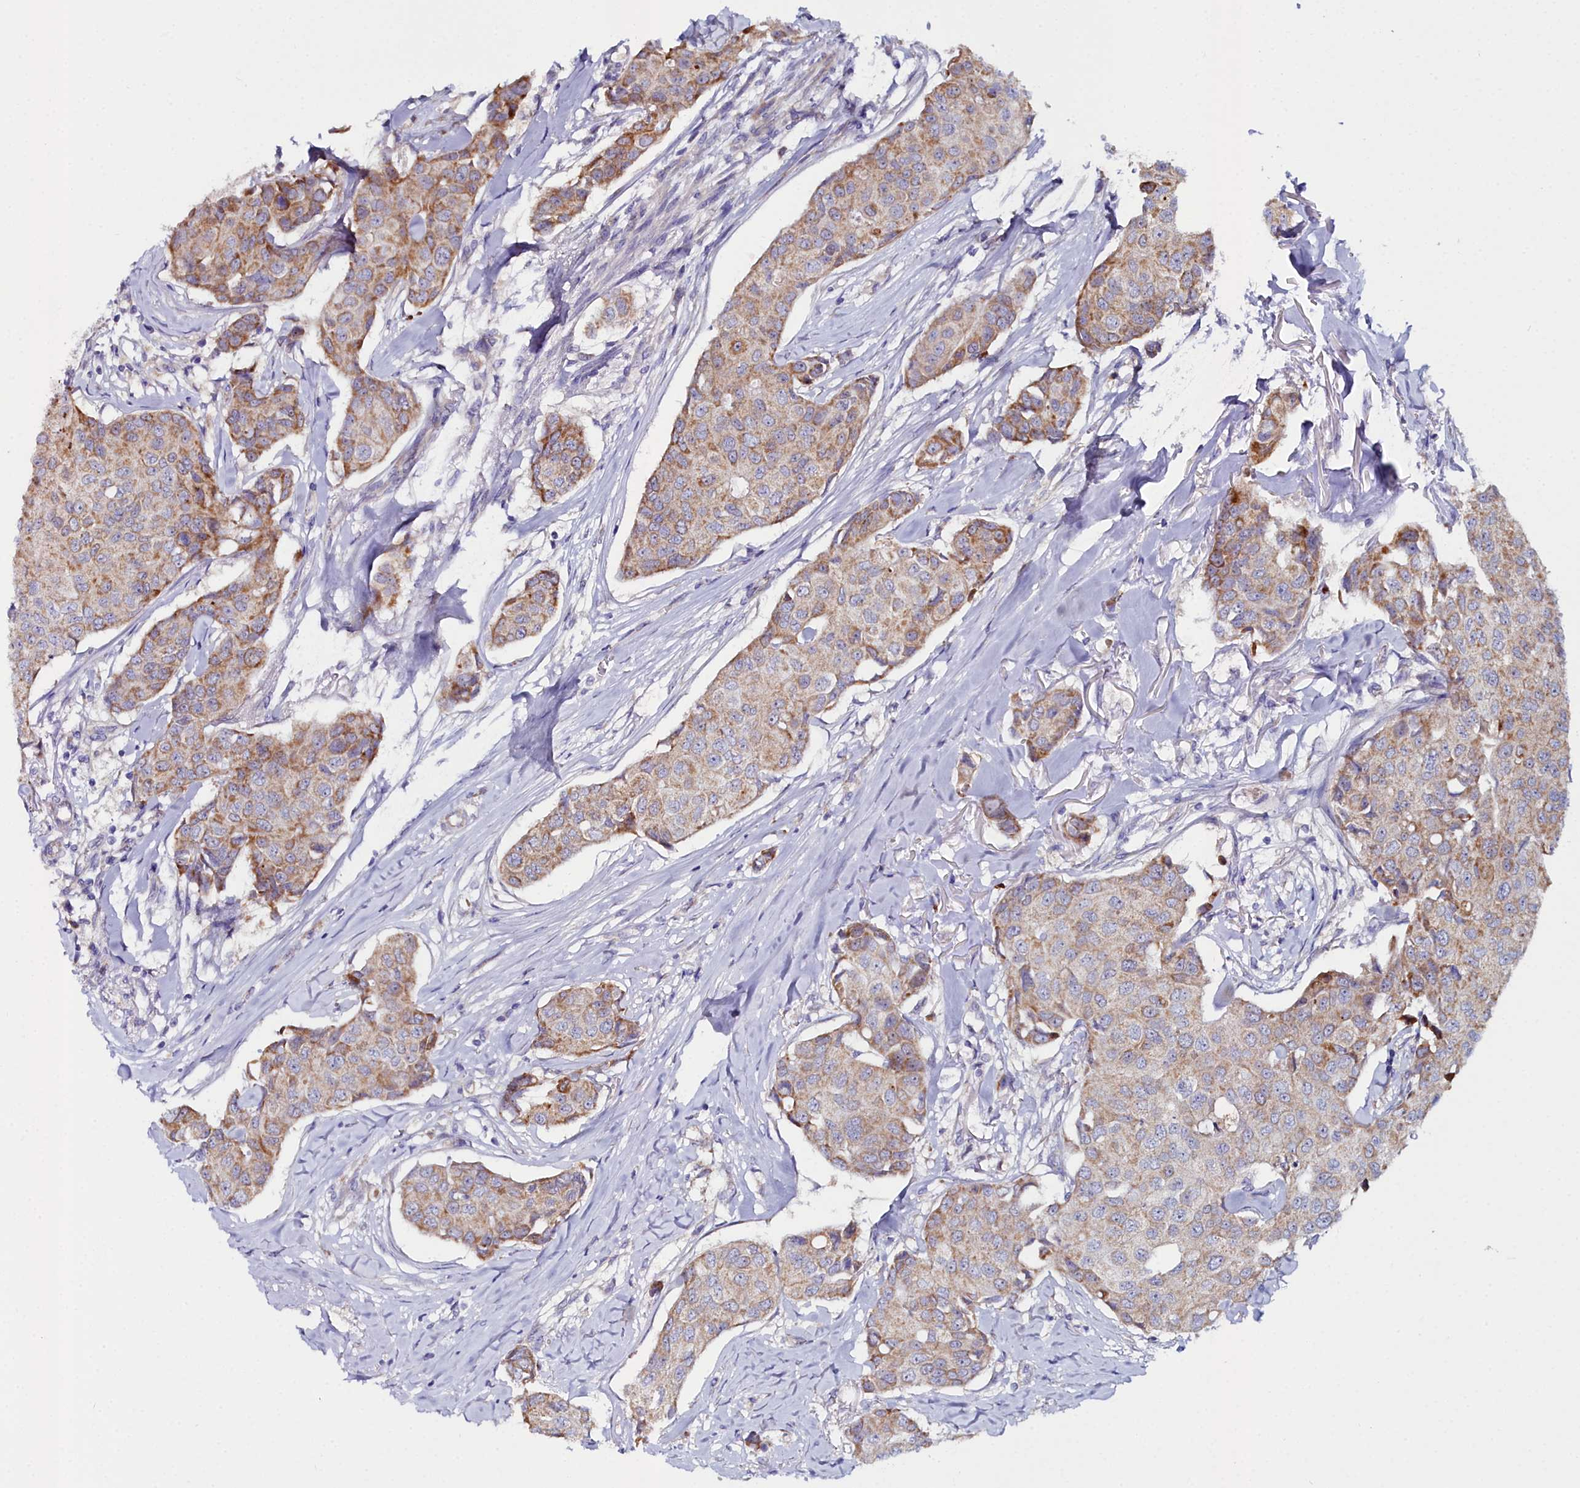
{"staining": {"intensity": "moderate", "quantity": "25%-75%", "location": "cytoplasmic/membranous"}, "tissue": "breast cancer", "cell_type": "Tumor cells", "image_type": "cancer", "snomed": [{"axis": "morphology", "description": "Duct carcinoma"}, {"axis": "topography", "description": "Breast"}], "caption": "Tumor cells reveal medium levels of moderate cytoplasmic/membranous staining in about 25%-75% of cells in invasive ductal carcinoma (breast). Using DAB (3,3'-diaminobenzidine) (brown) and hematoxylin (blue) stains, captured at high magnification using brightfield microscopy.", "gene": "SLC49A3", "patient": {"sex": "female", "age": 80}}